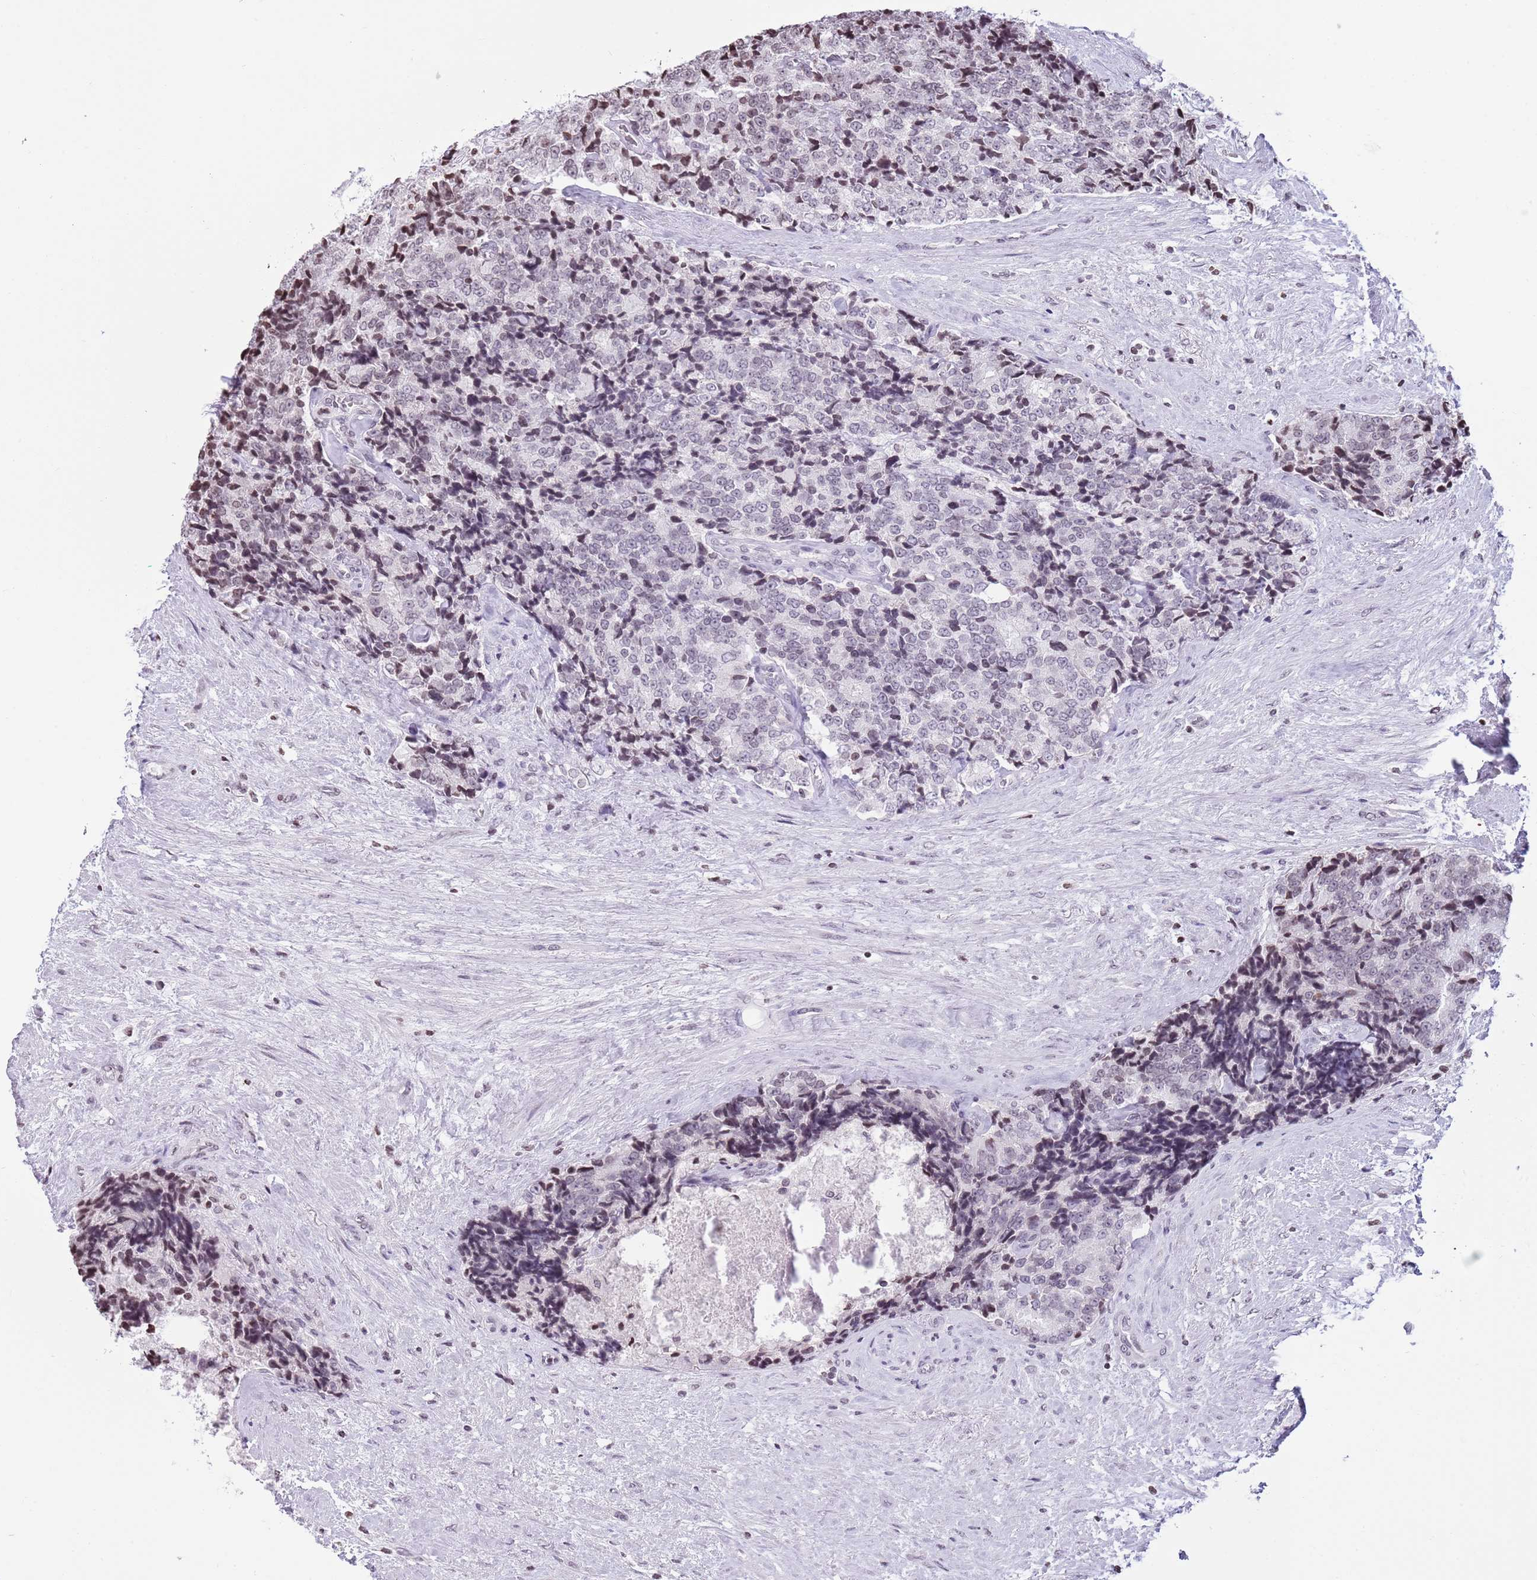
{"staining": {"intensity": "negative", "quantity": "none", "location": "none"}, "tissue": "prostate cancer", "cell_type": "Tumor cells", "image_type": "cancer", "snomed": [{"axis": "morphology", "description": "Adenocarcinoma, High grade"}, {"axis": "topography", "description": "Prostate"}], "caption": "Tumor cells are negative for protein expression in human prostate cancer (adenocarcinoma (high-grade)).", "gene": "KPNA3", "patient": {"sex": "male", "age": 70}}